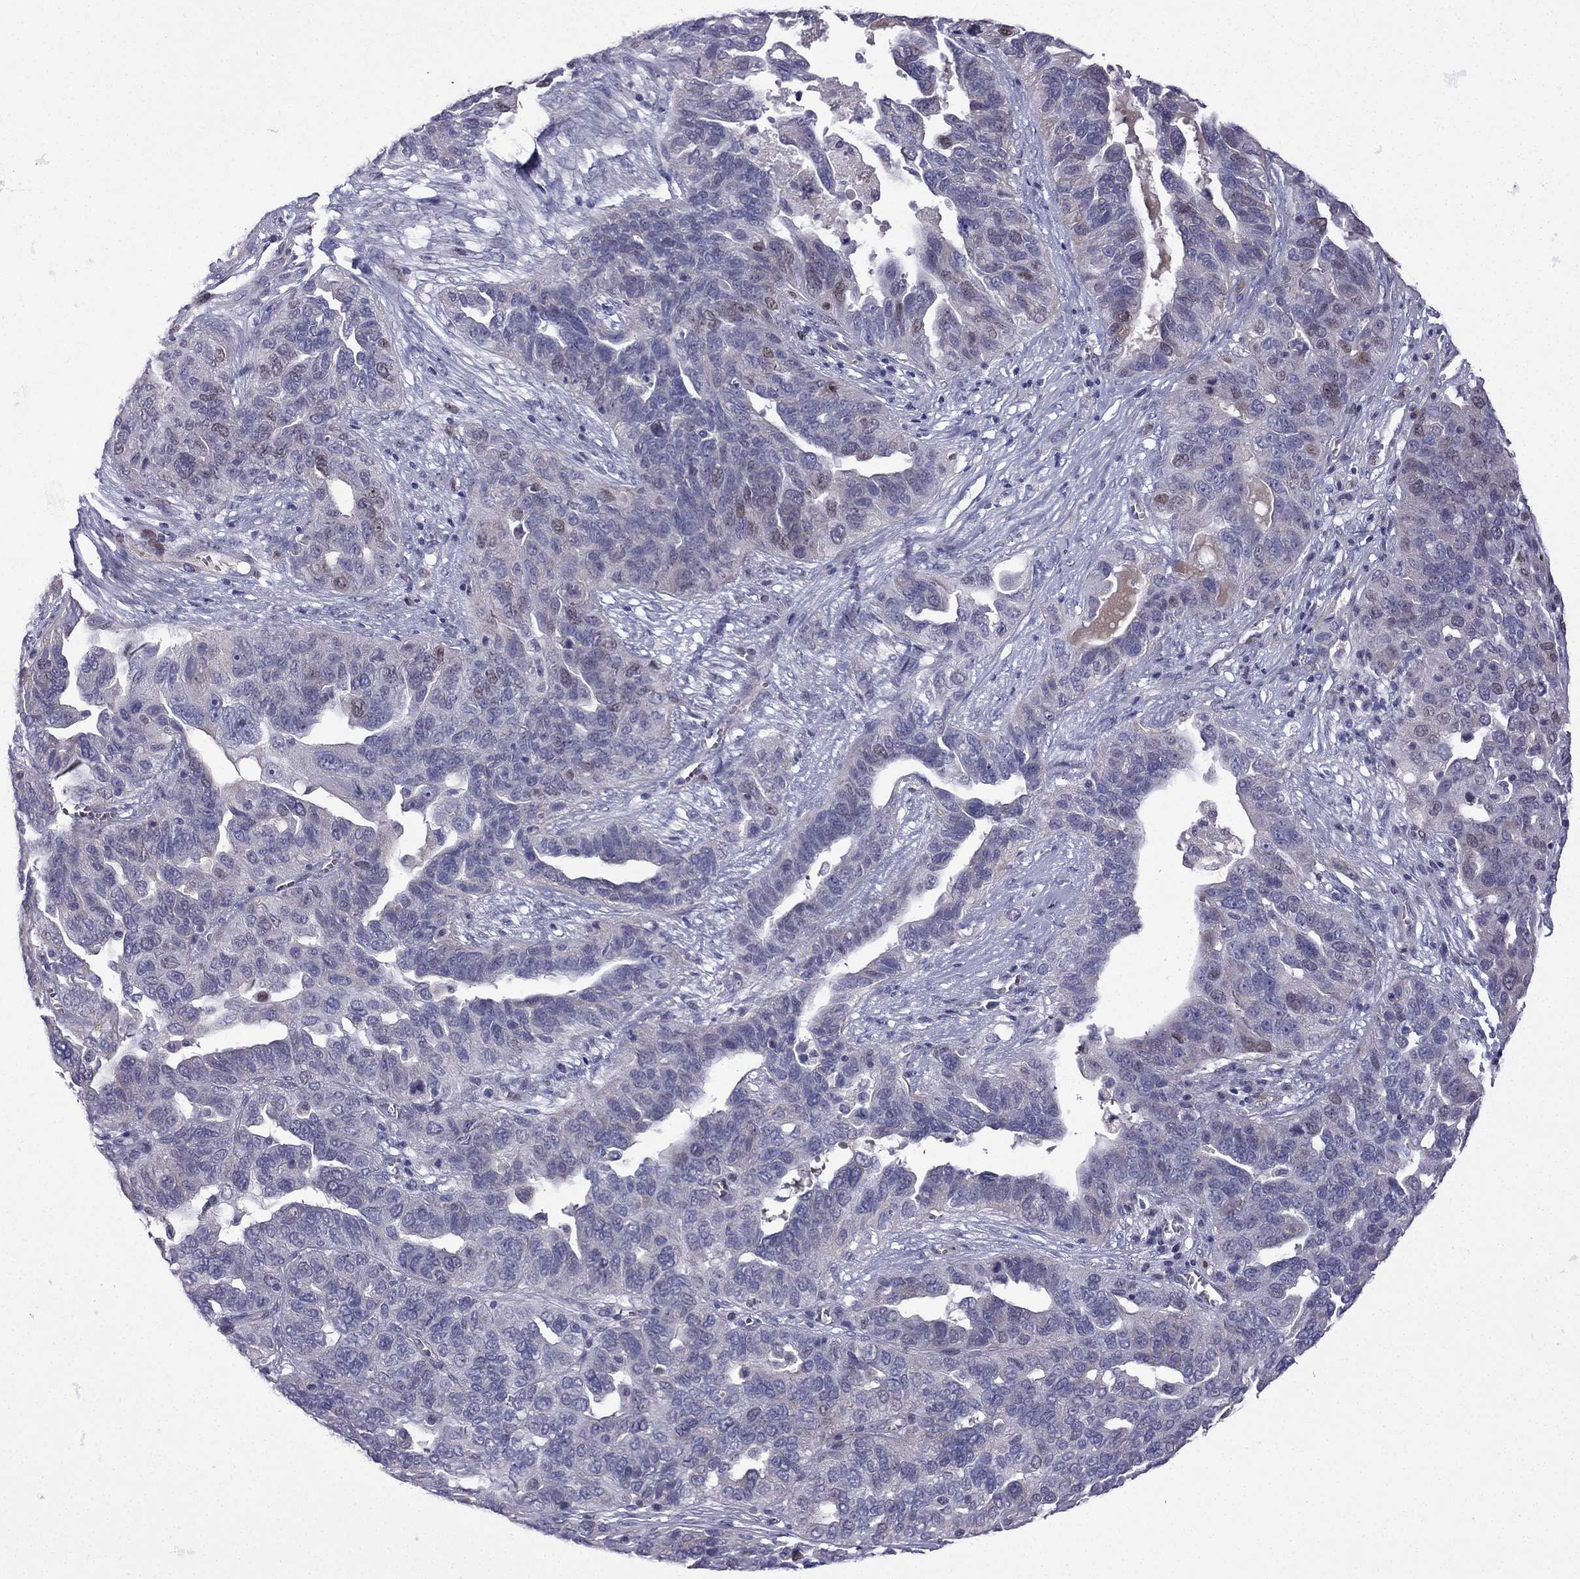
{"staining": {"intensity": "weak", "quantity": "<25%", "location": "nuclear"}, "tissue": "ovarian cancer", "cell_type": "Tumor cells", "image_type": "cancer", "snomed": [{"axis": "morphology", "description": "Carcinoma, endometroid"}, {"axis": "topography", "description": "Soft tissue"}, {"axis": "topography", "description": "Ovary"}], "caption": "This is an immunohistochemistry (IHC) photomicrograph of endometroid carcinoma (ovarian). There is no expression in tumor cells.", "gene": "UHRF1", "patient": {"sex": "female", "age": 52}}